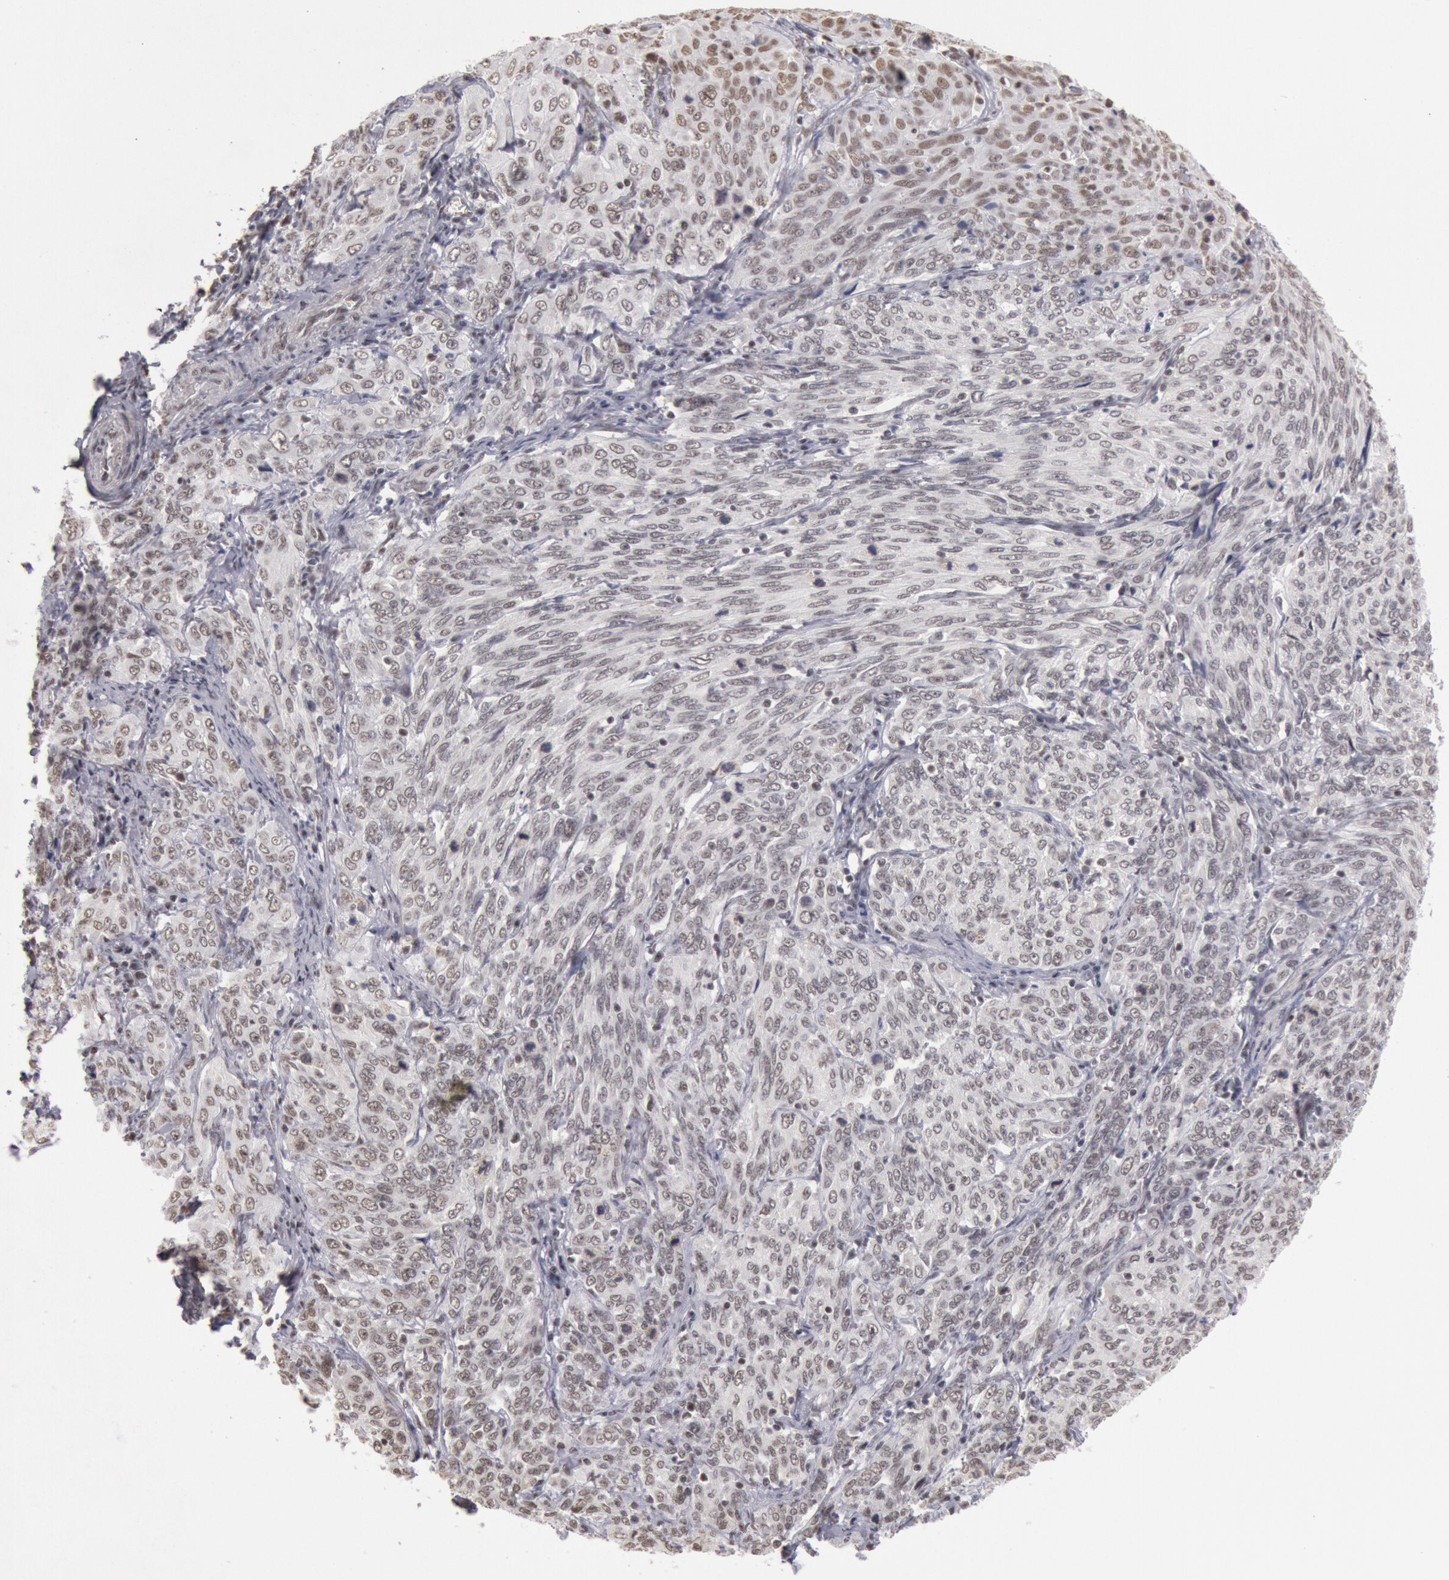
{"staining": {"intensity": "weak", "quantity": ">75%", "location": "nuclear"}, "tissue": "cervical cancer", "cell_type": "Tumor cells", "image_type": "cancer", "snomed": [{"axis": "morphology", "description": "Squamous cell carcinoma, NOS"}, {"axis": "topography", "description": "Cervix"}], "caption": "Immunohistochemical staining of human cervical cancer (squamous cell carcinoma) shows weak nuclear protein positivity in approximately >75% of tumor cells.", "gene": "ESS2", "patient": {"sex": "female", "age": 38}}